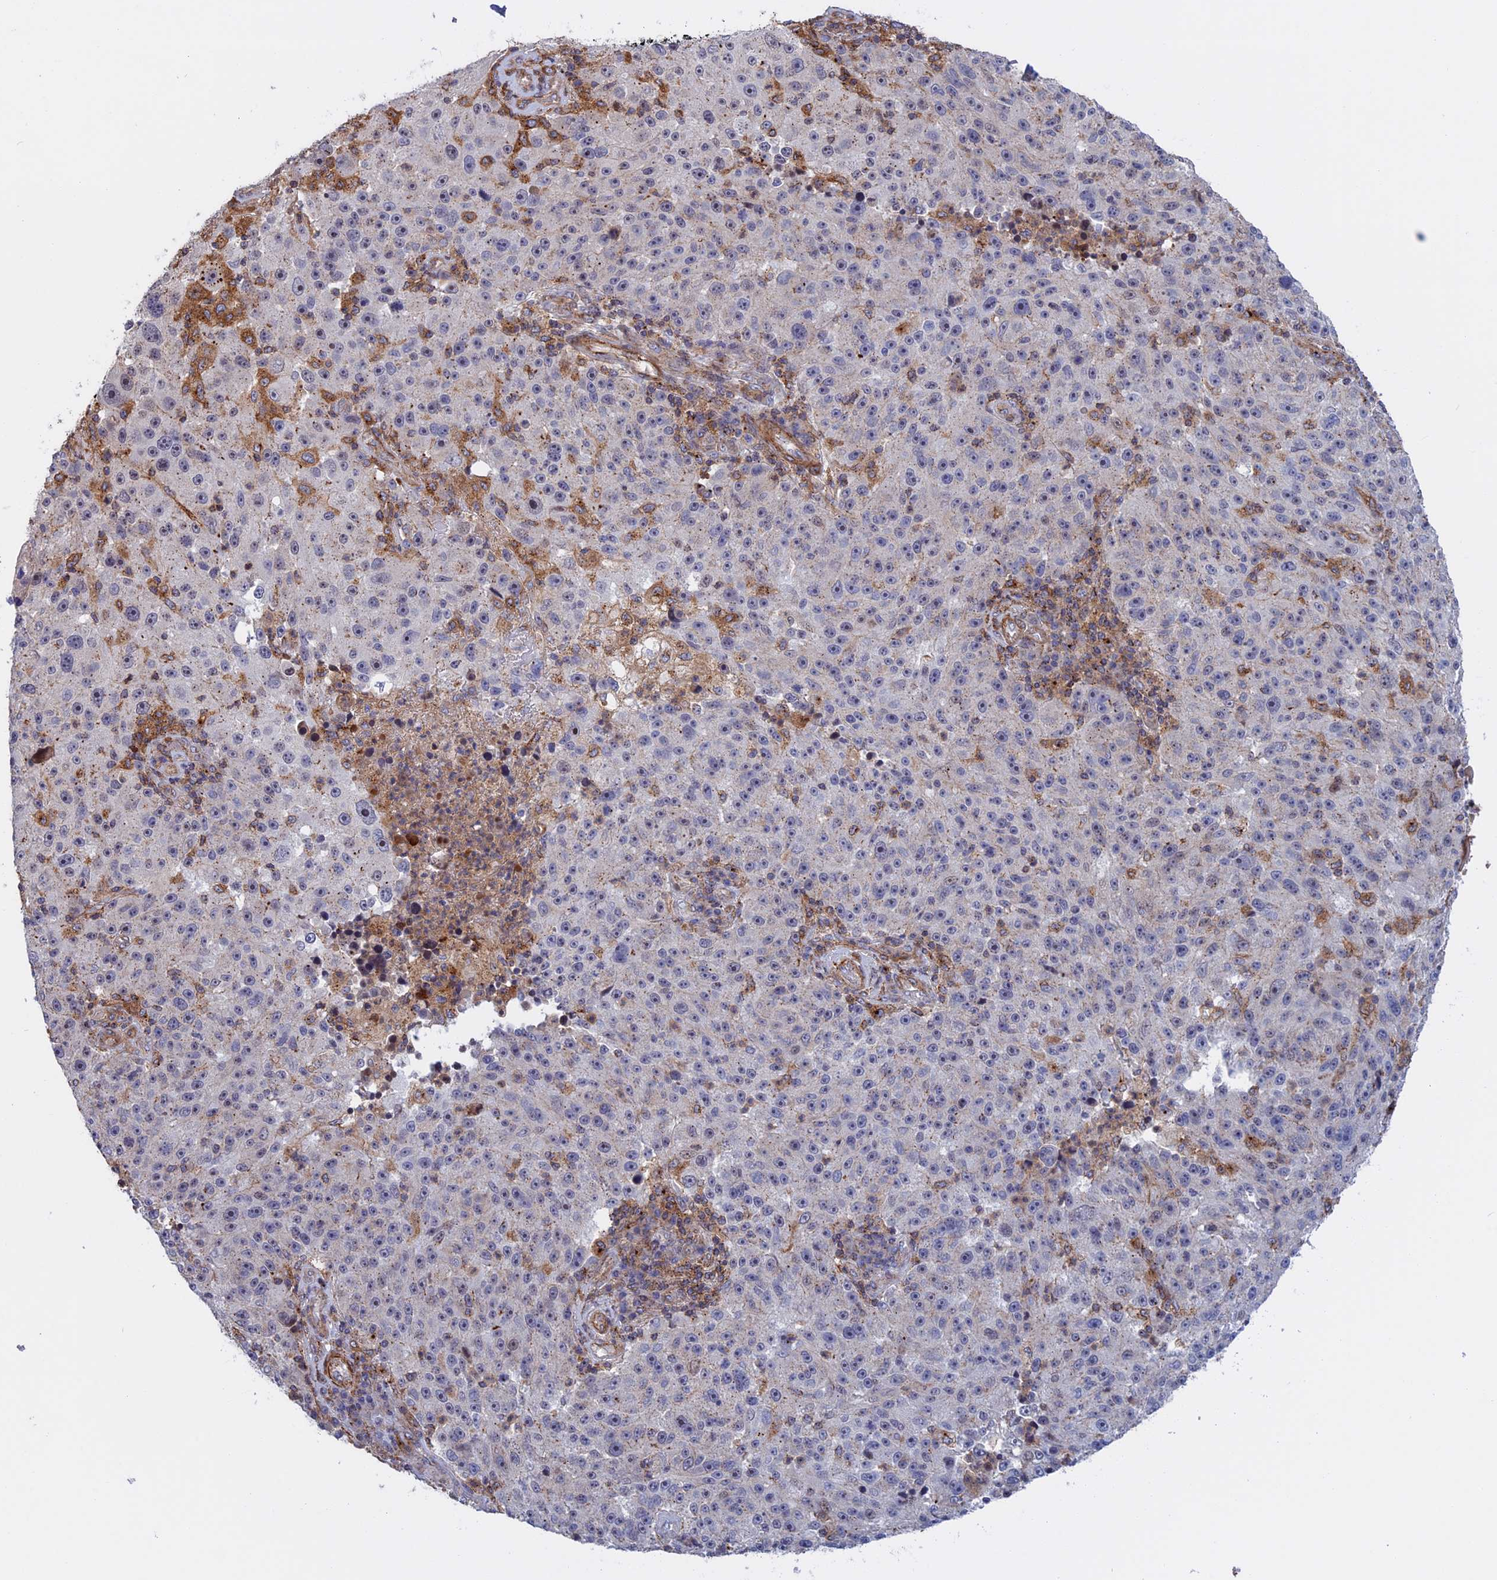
{"staining": {"intensity": "negative", "quantity": "none", "location": "none"}, "tissue": "melanoma", "cell_type": "Tumor cells", "image_type": "cancer", "snomed": [{"axis": "morphology", "description": "Malignant melanoma, NOS"}, {"axis": "topography", "description": "Skin"}], "caption": "This is a photomicrograph of immunohistochemistry (IHC) staining of malignant melanoma, which shows no positivity in tumor cells. (Brightfield microscopy of DAB (3,3'-diaminobenzidine) immunohistochemistry at high magnification).", "gene": "LYPD5", "patient": {"sex": "male", "age": 53}}